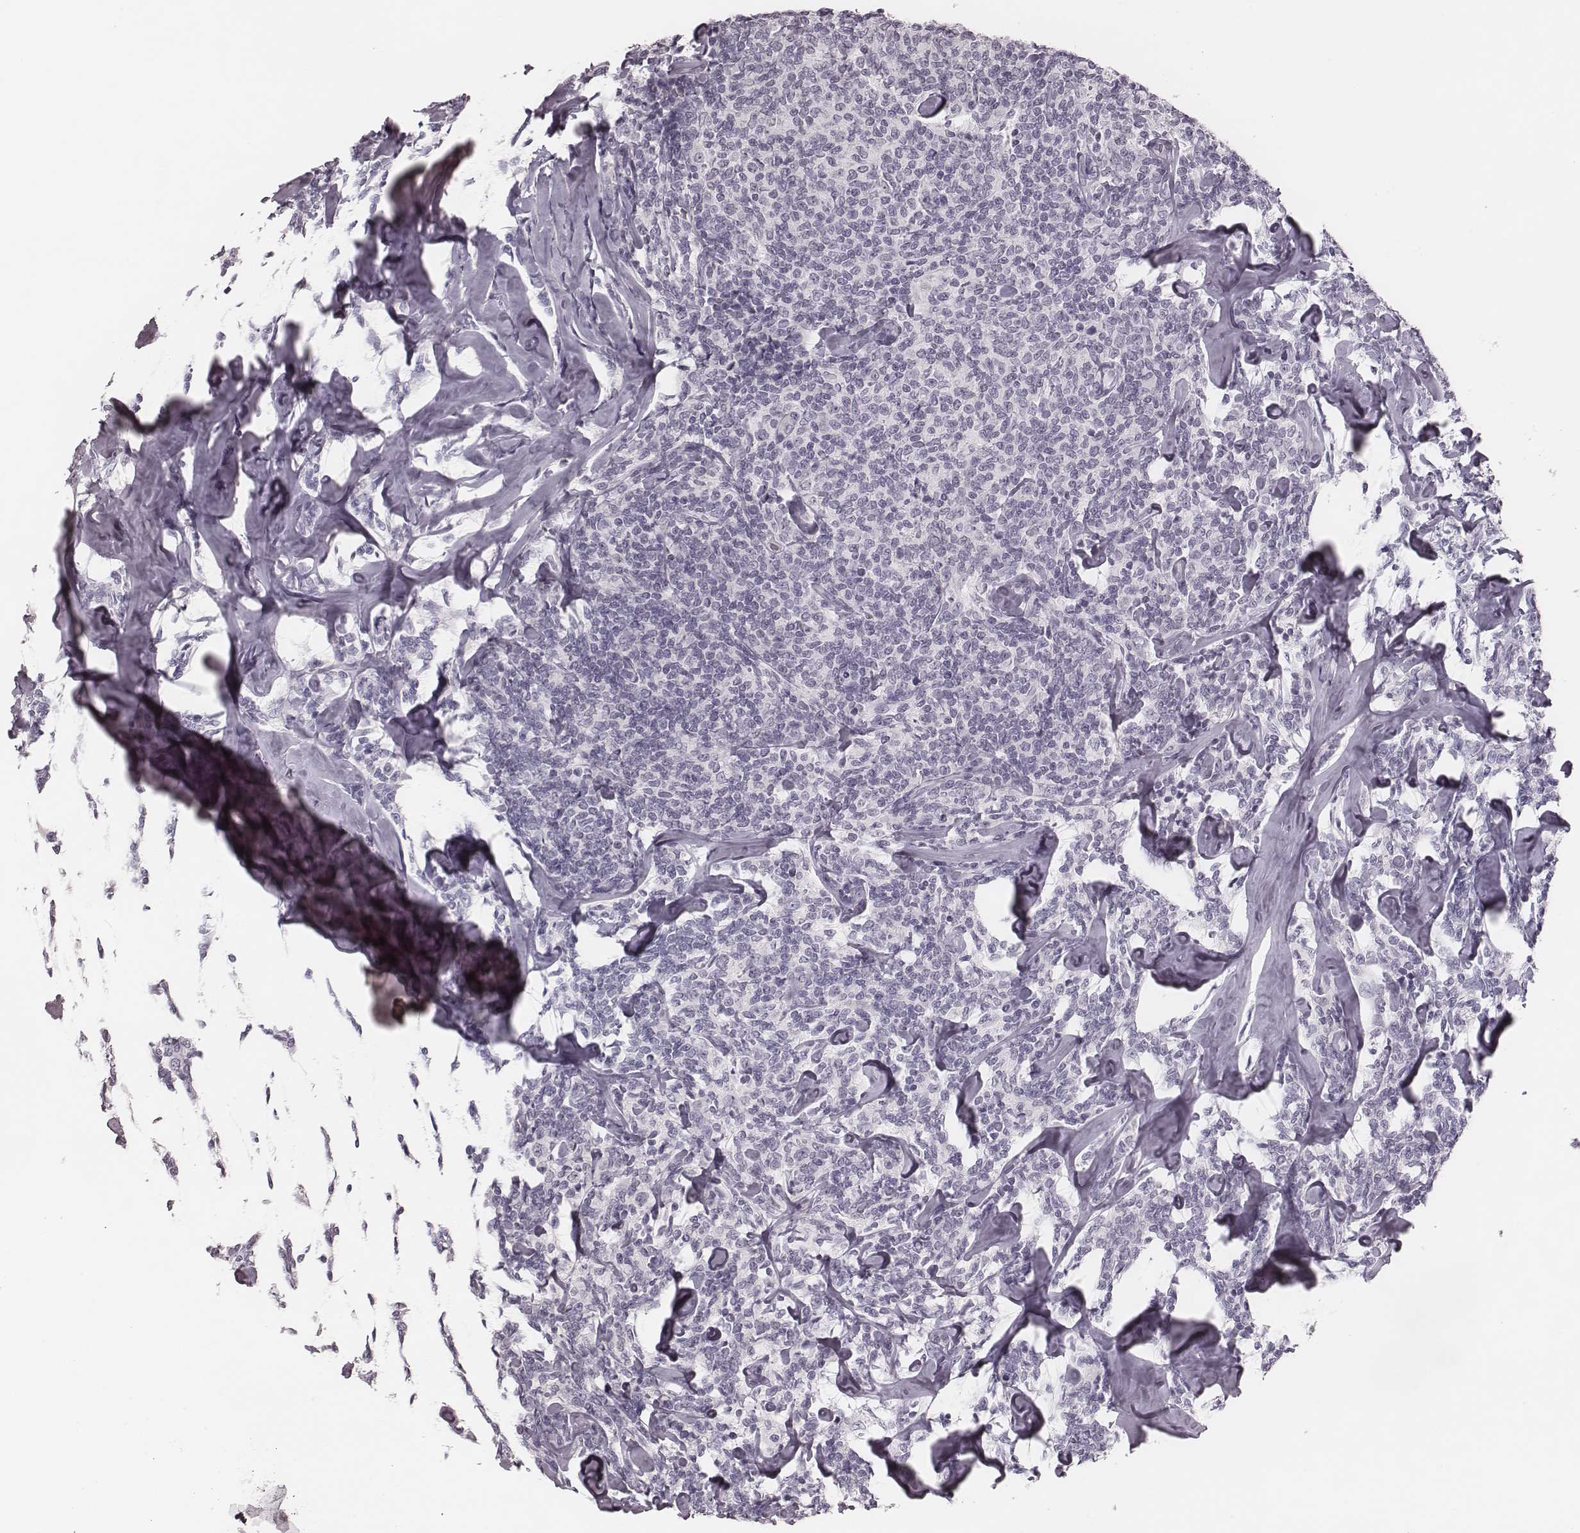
{"staining": {"intensity": "negative", "quantity": "none", "location": "none"}, "tissue": "lymphoma", "cell_type": "Tumor cells", "image_type": "cancer", "snomed": [{"axis": "morphology", "description": "Malignant lymphoma, non-Hodgkin's type, Low grade"}, {"axis": "topography", "description": "Lymph node"}], "caption": "Immunohistochemistry (IHC) of human lymphoma displays no positivity in tumor cells.", "gene": "SPA17", "patient": {"sex": "female", "age": 56}}